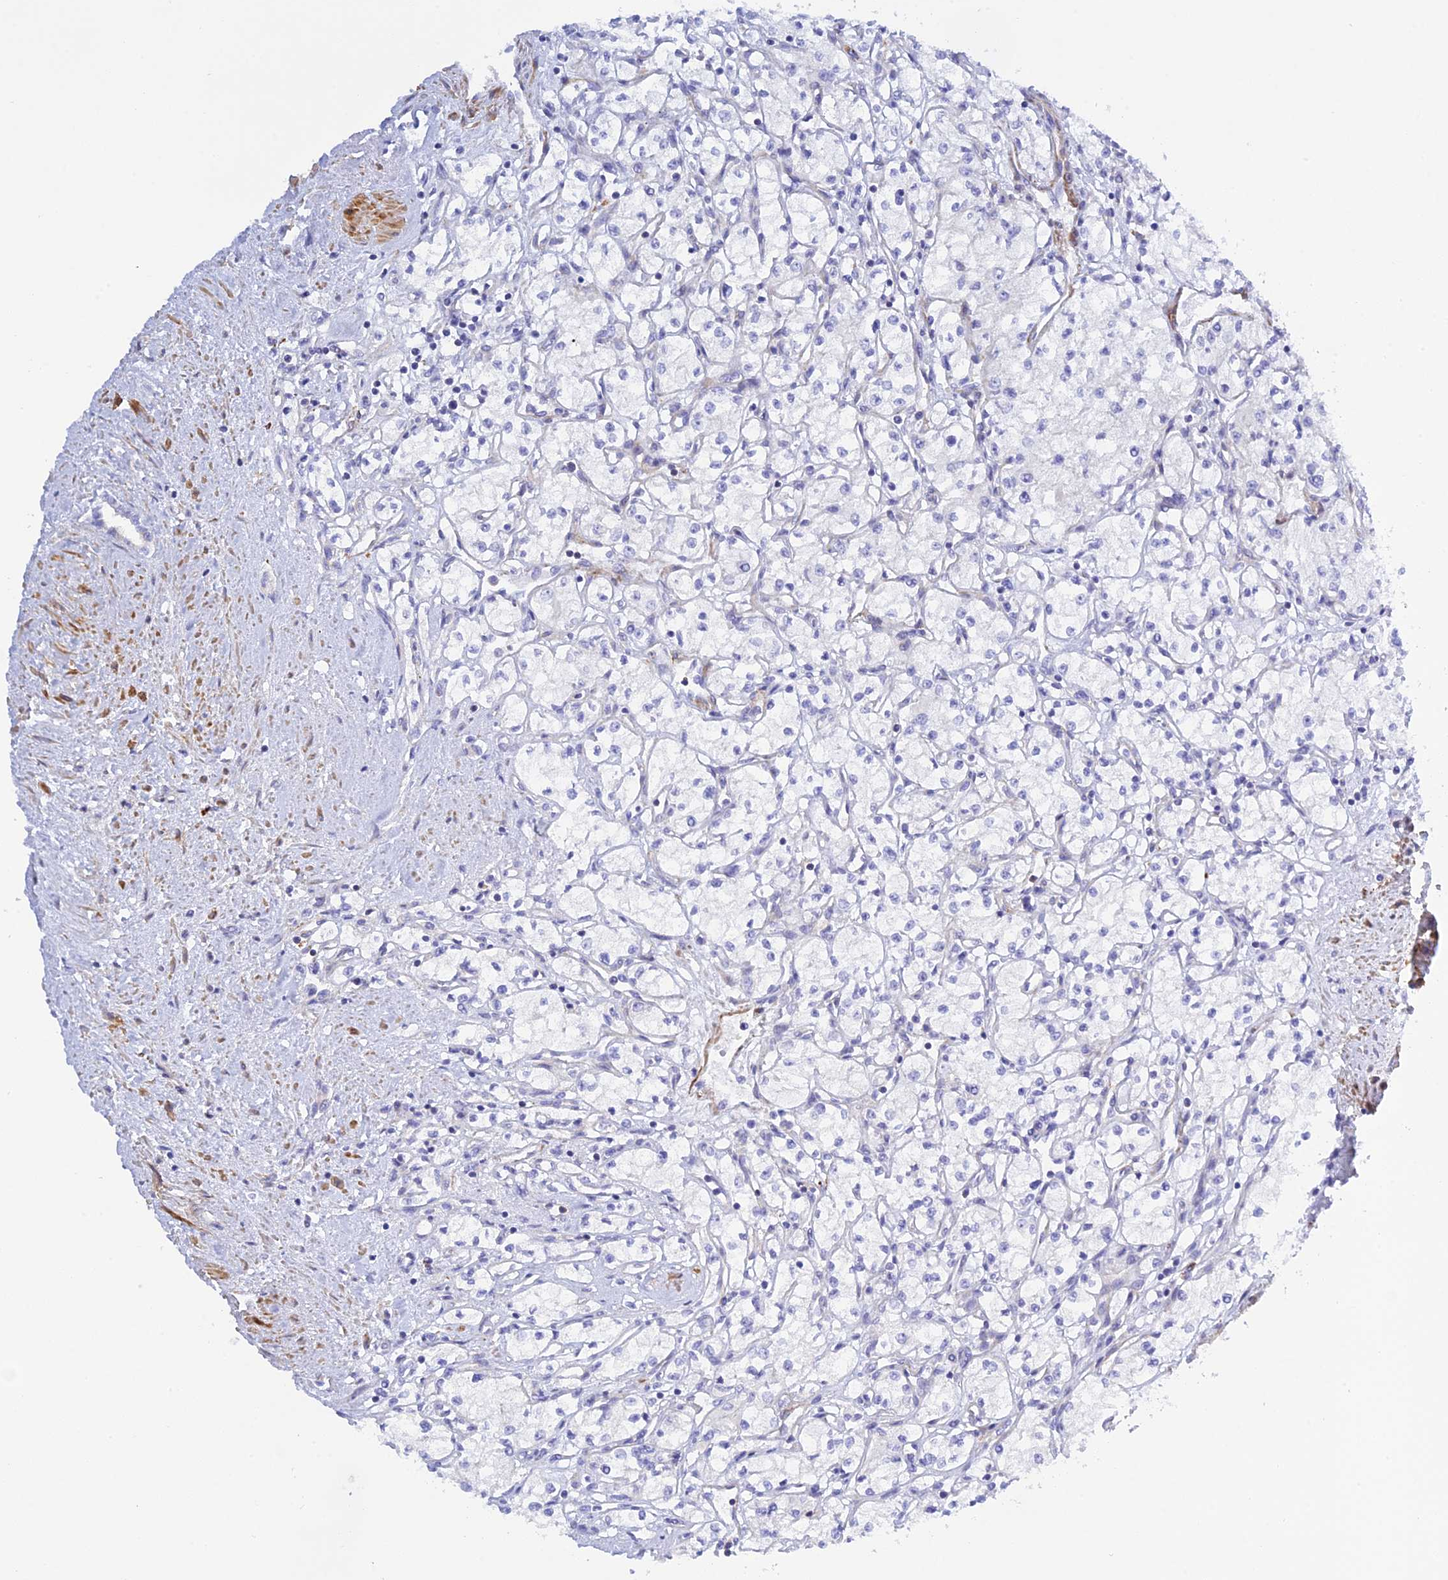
{"staining": {"intensity": "negative", "quantity": "none", "location": "none"}, "tissue": "renal cancer", "cell_type": "Tumor cells", "image_type": "cancer", "snomed": [{"axis": "morphology", "description": "Adenocarcinoma, NOS"}, {"axis": "topography", "description": "Kidney"}], "caption": "A micrograph of human renal cancer is negative for staining in tumor cells. (DAB immunohistochemistry (IHC) visualized using brightfield microscopy, high magnification).", "gene": "ZDHHC16", "patient": {"sex": "male", "age": 59}}